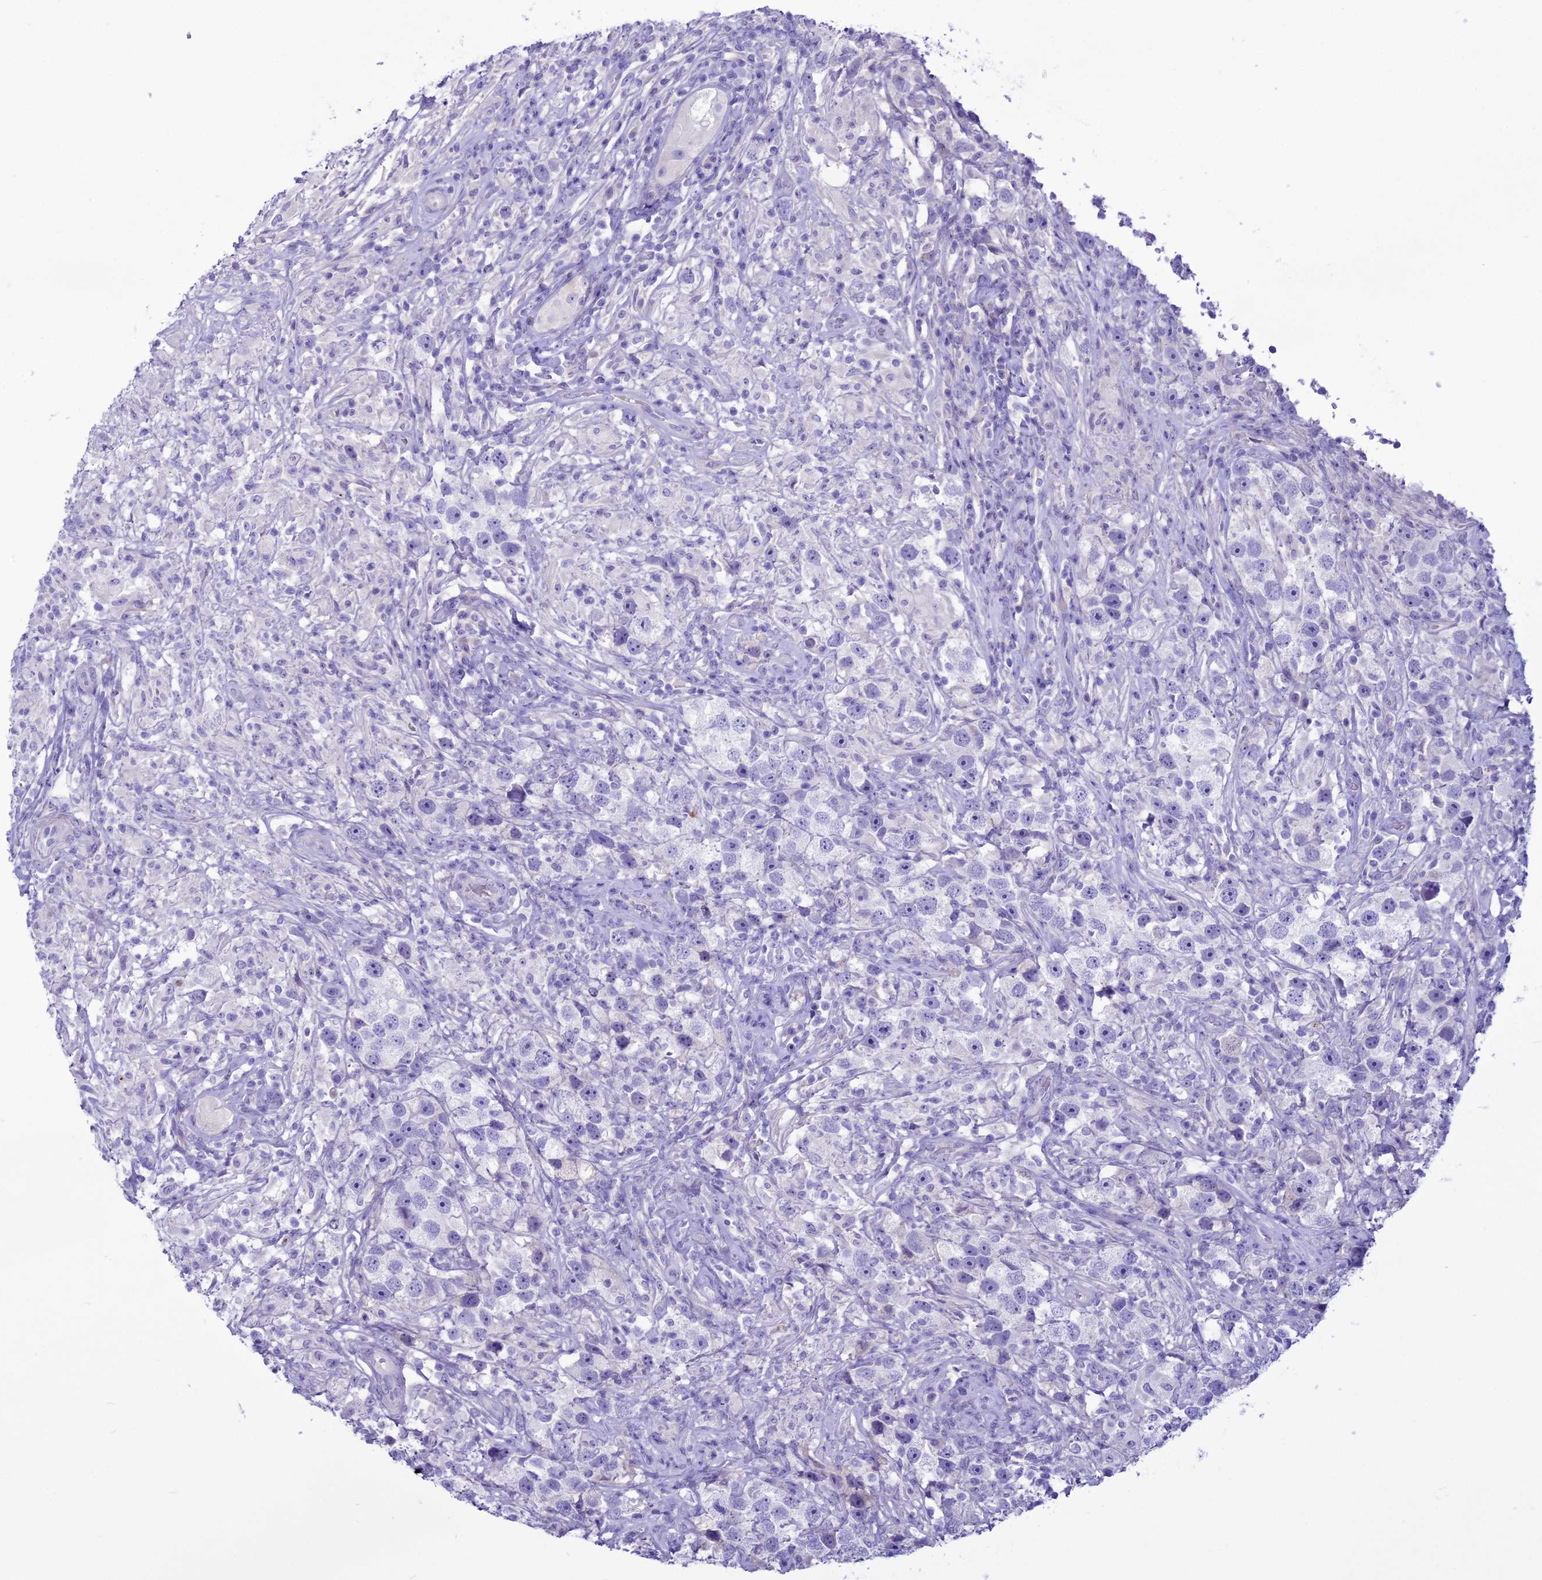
{"staining": {"intensity": "negative", "quantity": "none", "location": "none"}, "tissue": "testis cancer", "cell_type": "Tumor cells", "image_type": "cancer", "snomed": [{"axis": "morphology", "description": "Seminoma, NOS"}, {"axis": "topography", "description": "Testis"}], "caption": "This is a histopathology image of immunohistochemistry (IHC) staining of testis cancer (seminoma), which shows no positivity in tumor cells.", "gene": "CLEC2L", "patient": {"sex": "male", "age": 49}}